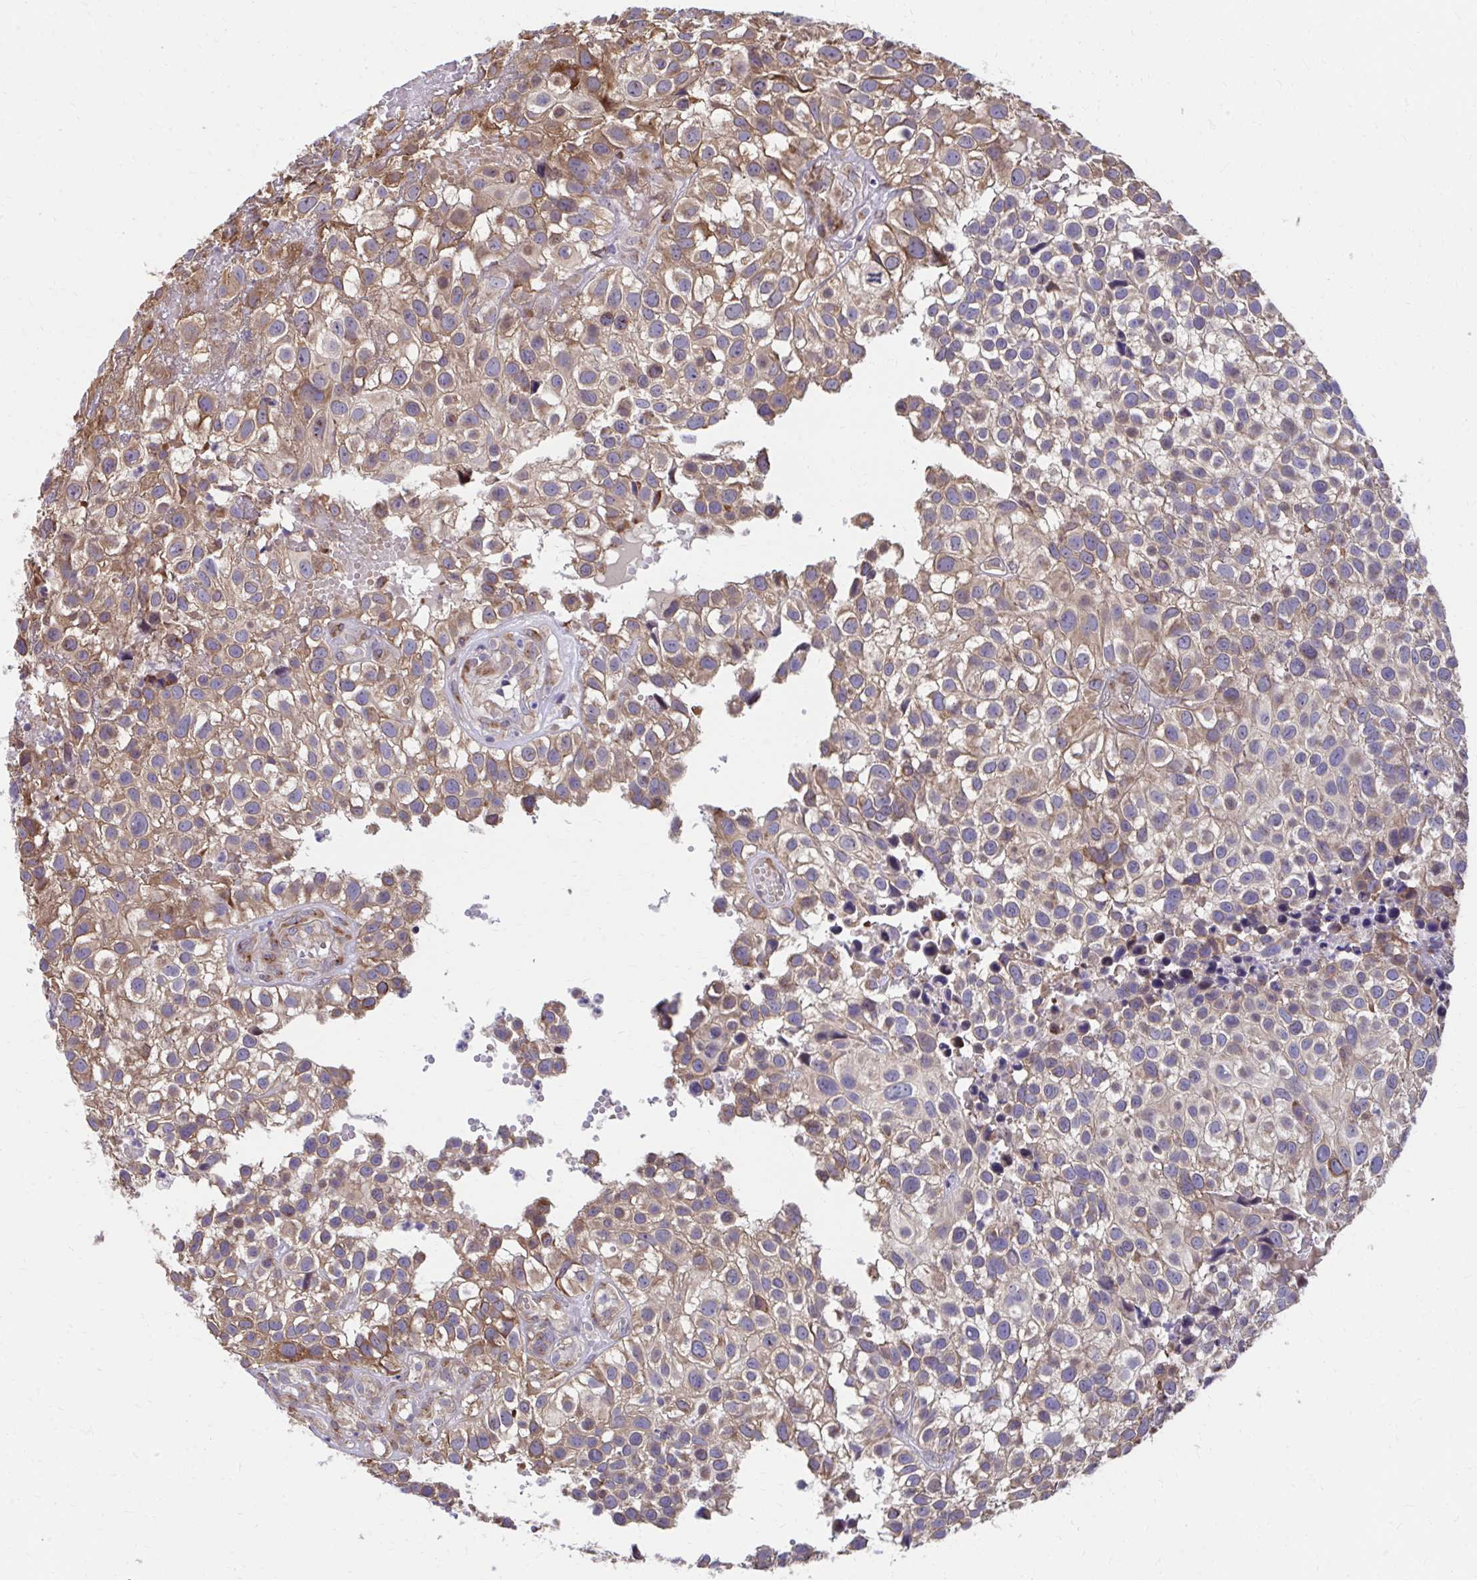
{"staining": {"intensity": "moderate", "quantity": ">75%", "location": "cytoplasmic/membranous"}, "tissue": "urothelial cancer", "cell_type": "Tumor cells", "image_type": "cancer", "snomed": [{"axis": "morphology", "description": "Urothelial carcinoma, High grade"}, {"axis": "topography", "description": "Urinary bladder"}], "caption": "The immunohistochemical stain labels moderate cytoplasmic/membranous staining in tumor cells of urothelial carcinoma (high-grade) tissue.", "gene": "ZNF778", "patient": {"sex": "male", "age": 56}}